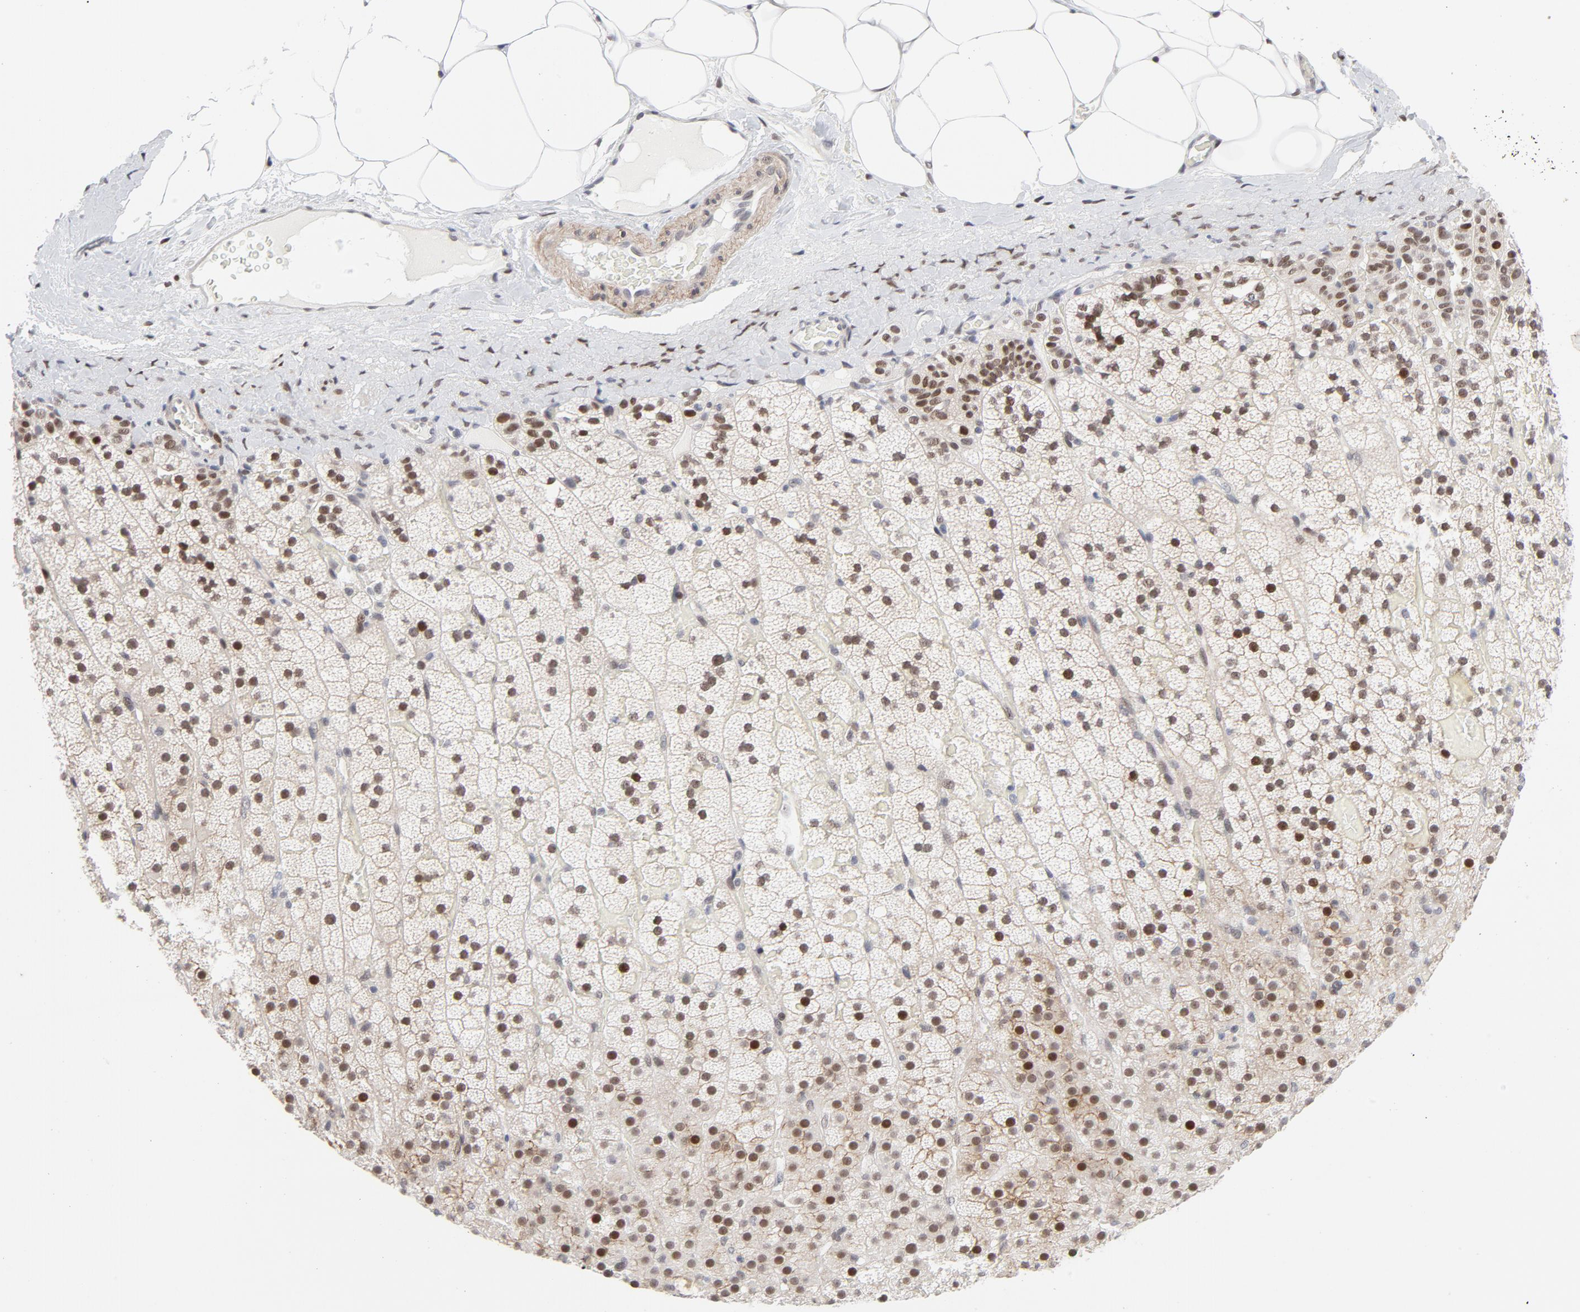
{"staining": {"intensity": "moderate", "quantity": "25%-75%", "location": "nuclear"}, "tissue": "adrenal gland", "cell_type": "Glandular cells", "image_type": "normal", "snomed": [{"axis": "morphology", "description": "Normal tissue, NOS"}, {"axis": "topography", "description": "Adrenal gland"}], "caption": "High-power microscopy captured an IHC histopathology image of unremarkable adrenal gland, revealing moderate nuclear expression in approximately 25%-75% of glandular cells.", "gene": "NFIC", "patient": {"sex": "male", "age": 35}}